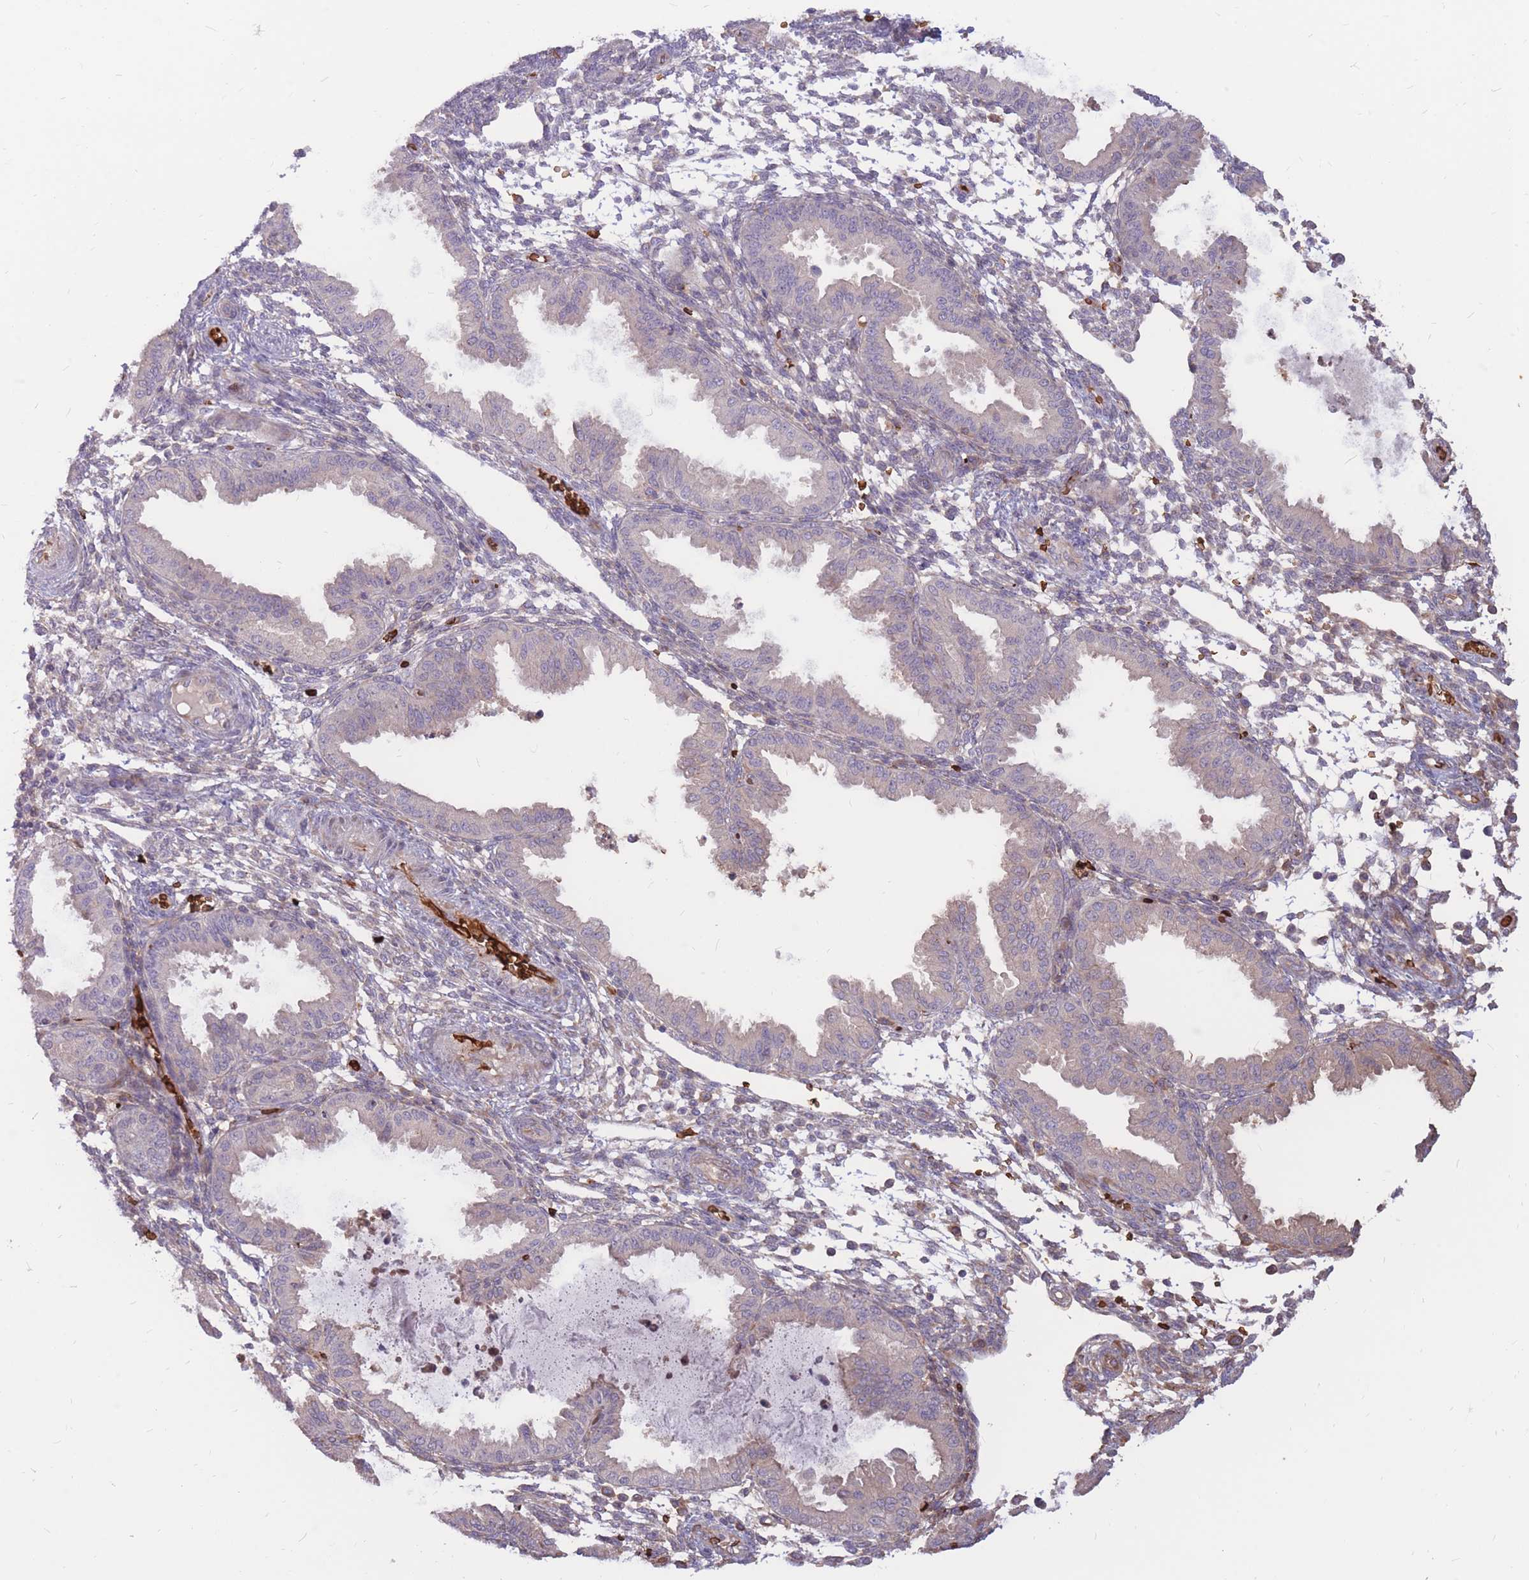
{"staining": {"intensity": "negative", "quantity": "none", "location": "none"}, "tissue": "endometrium", "cell_type": "Cells in endometrial stroma", "image_type": "normal", "snomed": [{"axis": "morphology", "description": "Normal tissue, NOS"}, {"axis": "topography", "description": "Endometrium"}], "caption": "This is an IHC micrograph of unremarkable endometrium. There is no positivity in cells in endometrial stroma.", "gene": "ATP10D", "patient": {"sex": "female", "age": 33}}